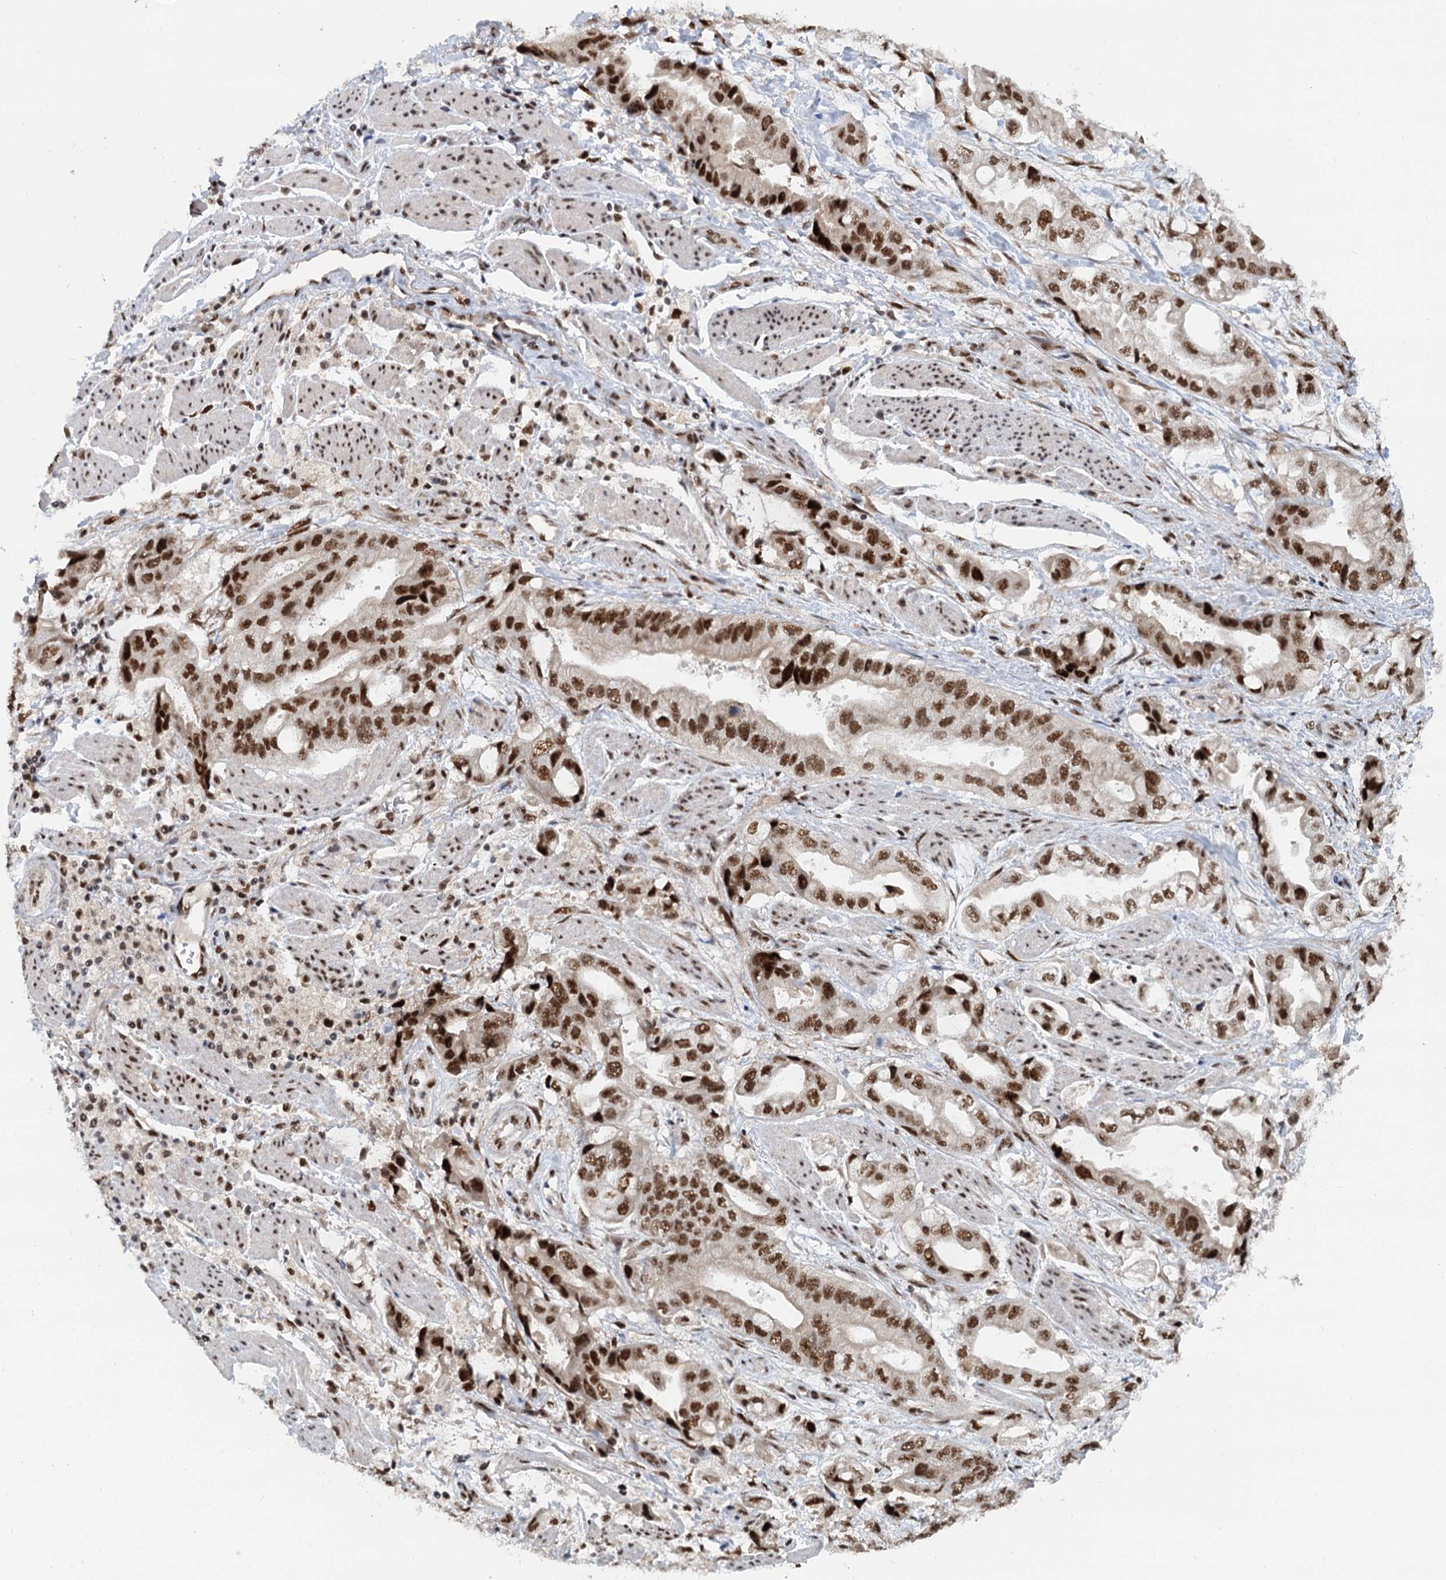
{"staining": {"intensity": "moderate", "quantity": ">75%", "location": "nuclear"}, "tissue": "stomach cancer", "cell_type": "Tumor cells", "image_type": "cancer", "snomed": [{"axis": "morphology", "description": "Adenocarcinoma, NOS"}, {"axis": "topography", "description": "Stomach"}], "caption": "An IHC micrograph of tumor tissue is shown. Protein staining in brown highlights moderate nuclear positivity in stomach cancer (adenocarcinoma) within tumor cells.", "gene": "WBP4", "patient": {"sex": "male", "age": 62}}